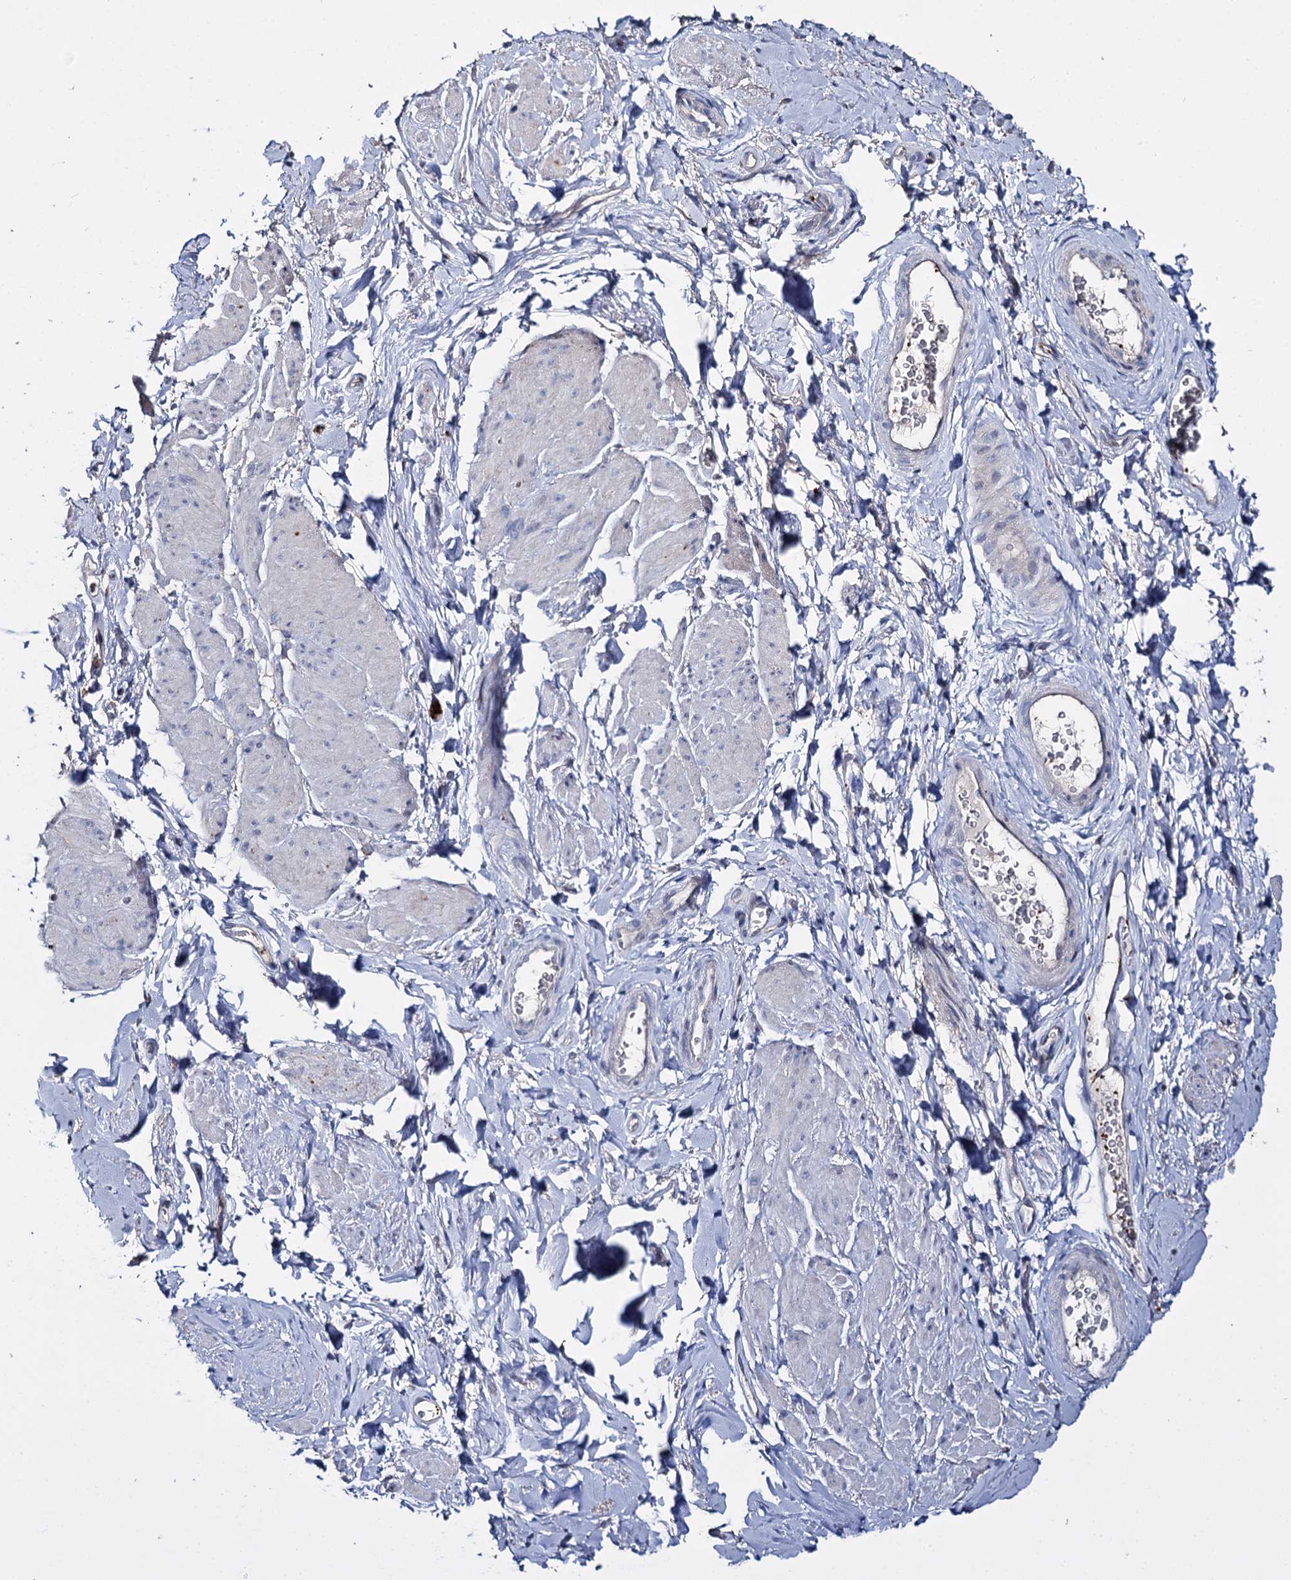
{"staining": {"intensity": "negative", "quantity": "none", "location": "none"}, "tissue": "smooth muscle", "cell_type": "Smooth muscle cells", "image_type": "normal", "snomed": [{"axis": "morphology", "description": "Normal tissue, NOS"}, {"axis": "topography", "description": "Smooth muscle"}, {"axis": "topography", "description": "Peripheral nerve tissue"}], "caption": "This micrograph is of unremarkable smooth muscle stained with immunohistochemistry to label a protein in brown with the nuclei are counter-stained blue. There is no positivity in smooth muscle cells. Brightfield microscopy of immunohistochemistry stained with DAB (3,3'-diaminobenzidine) (brown) and hematoxylin (blue), captured at high magnification.", "gene": "DNAH6", "patient": {"sex": "male", "age": 69}}